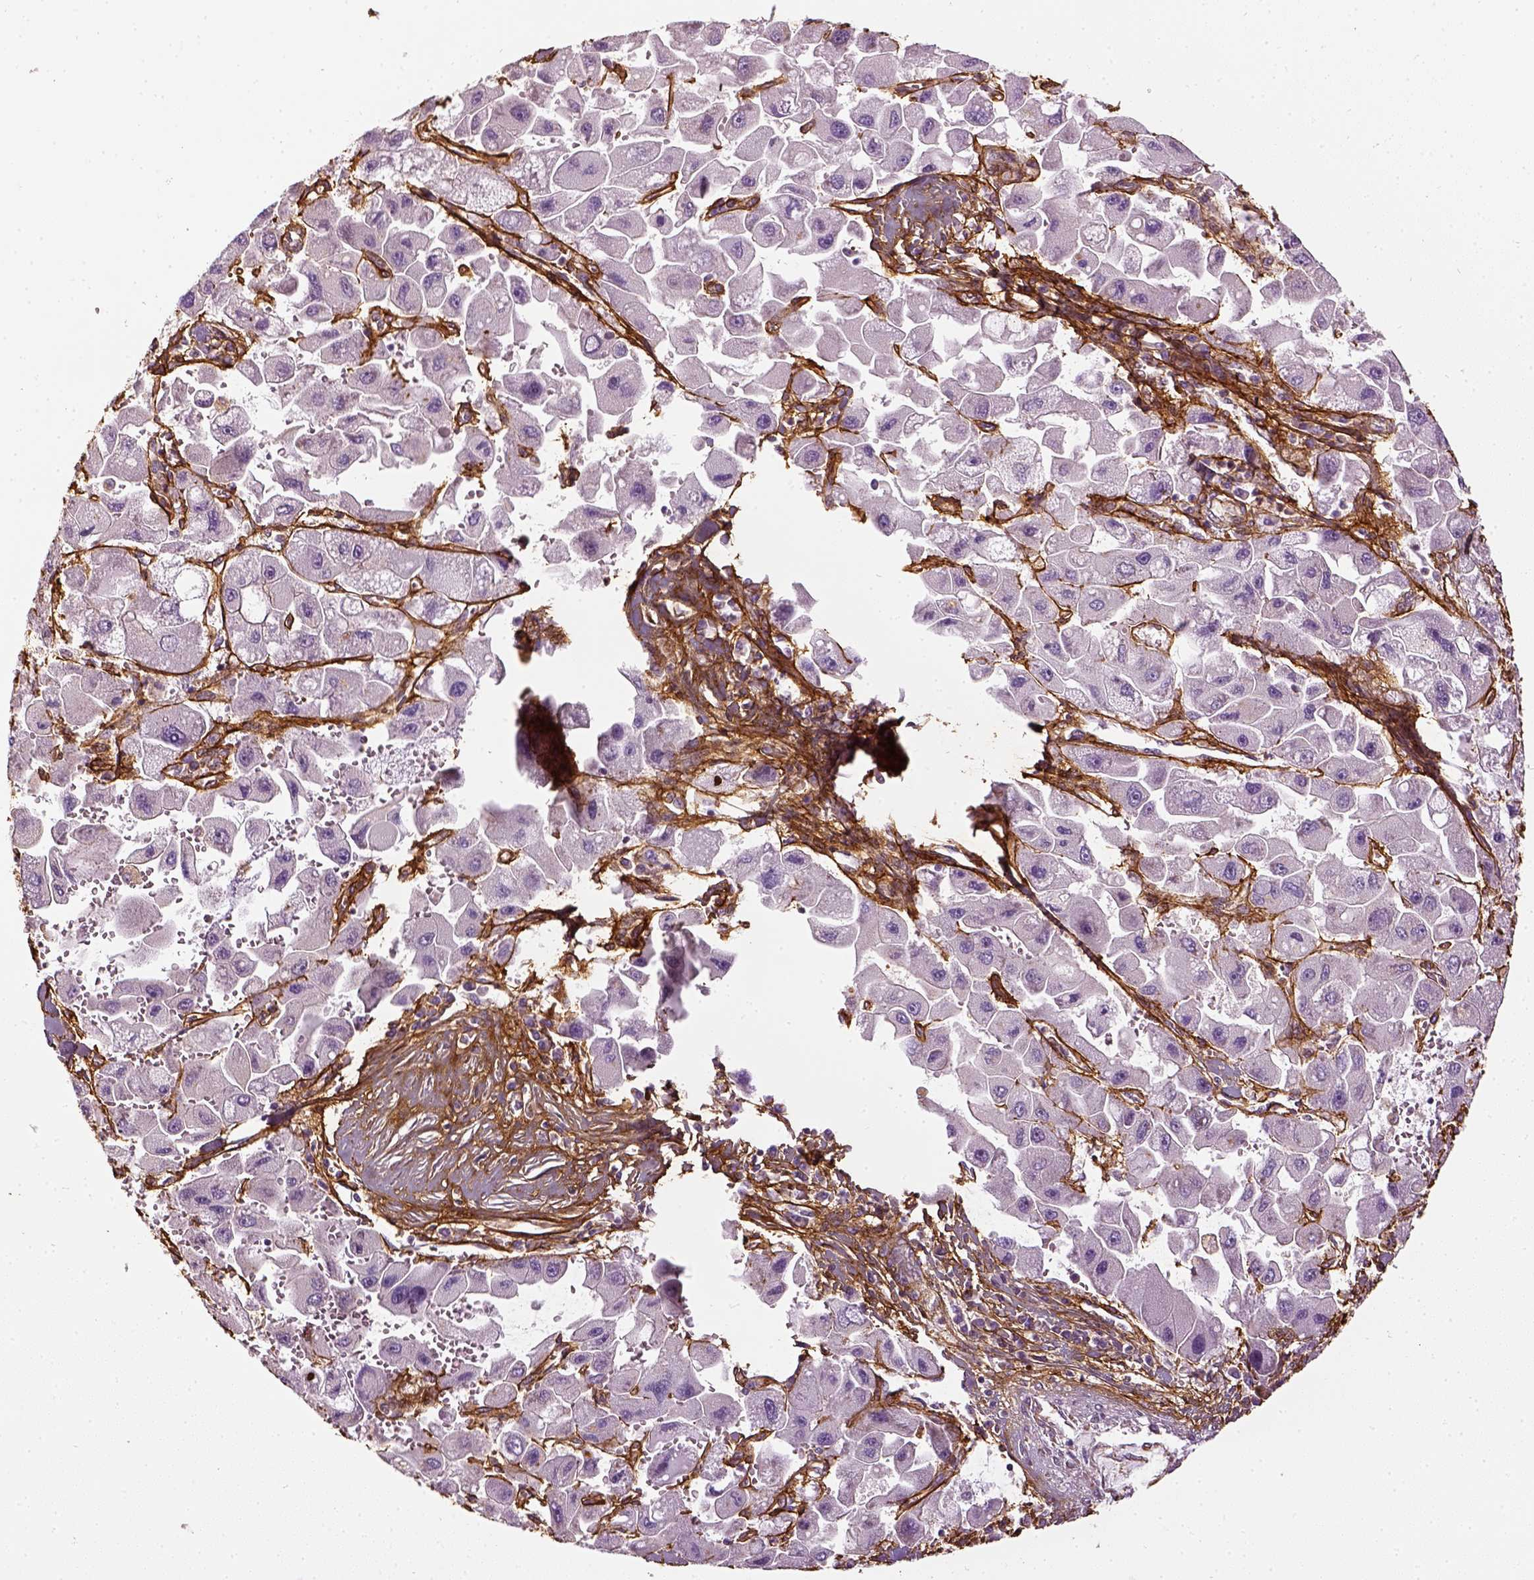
{"staining": {"intensity": "negative", "quantity": "none", "location": "none"}, "tissue": "liver cancer", "cell_type": "Tumor cells", "image_type": "cancer", "snomed": [{"axis": "morphology", "description": "Carcinoma, Hepatocellular, NOS"}, {"axis": "topography", "description": "Liver"}], "caption": "IHC of hepatocellular carcinoma (liver) shows no staining in tumor cells. (Stains: DAB immunohistochemistry with hematoxylin counter stain, Microscopy: brightfield microscopy at high magnification).", "gene": "COL6A2", "patient": {"sex": "male", "age": 24}}